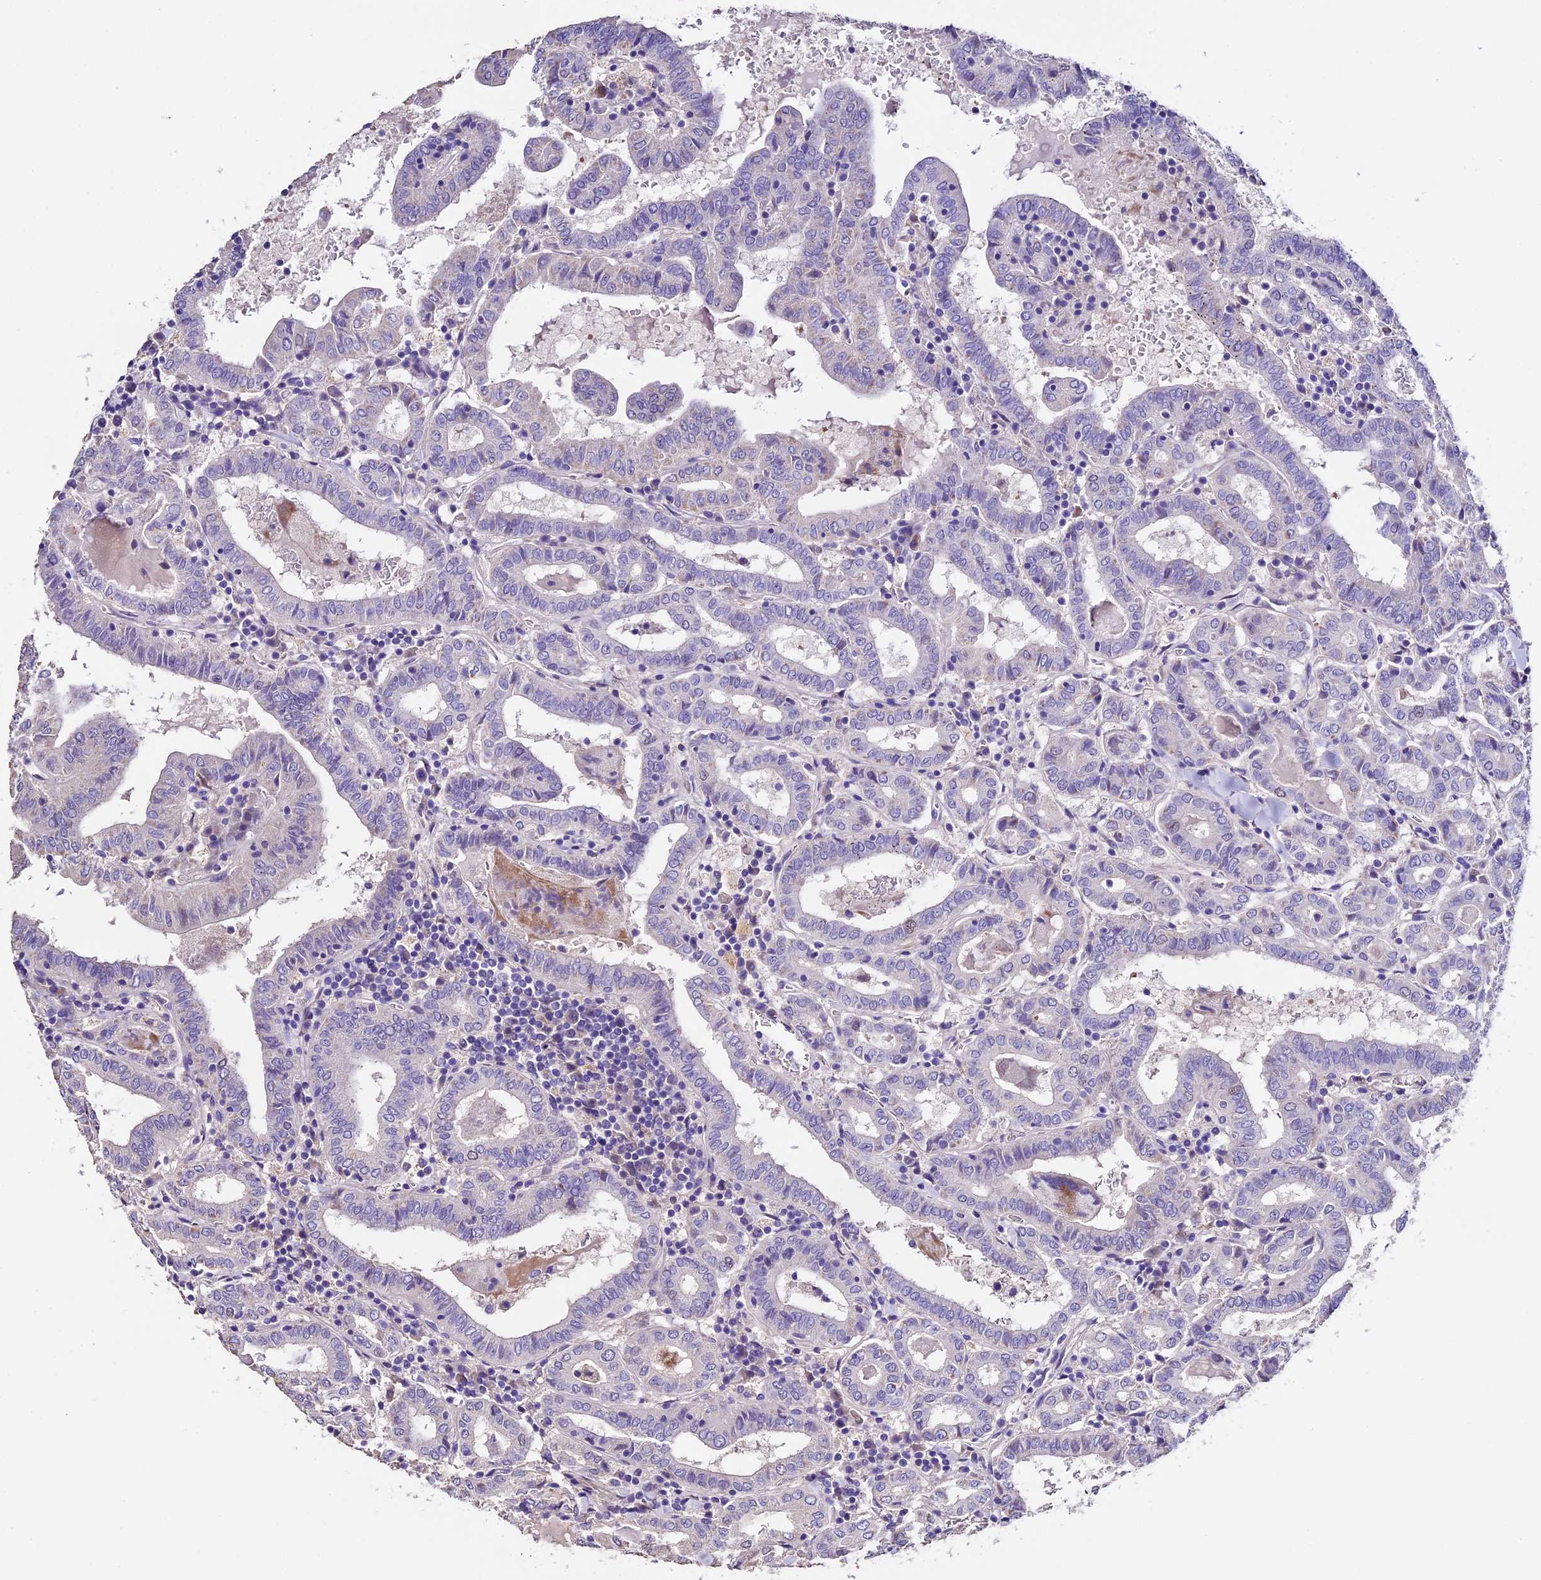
{"staining": {"intensity": "negative", "quantity": "none", "location": "none"}, "tissue": "thyroid cancer", "cell_type": "Tumor cells", "image_type": "cancer", "snomed": [{"axis": "morphology", "description": "Papillary adenocarcinoma, NOS"}, {"axis": "topography", "description": "Thyroid gland"}], "caption": "There is no significant positivity in tumor cells of papillary adenocarcinoma (thyroid).", "gene": "FBXW9", "patient": {"sex": "female", "age": 72}}